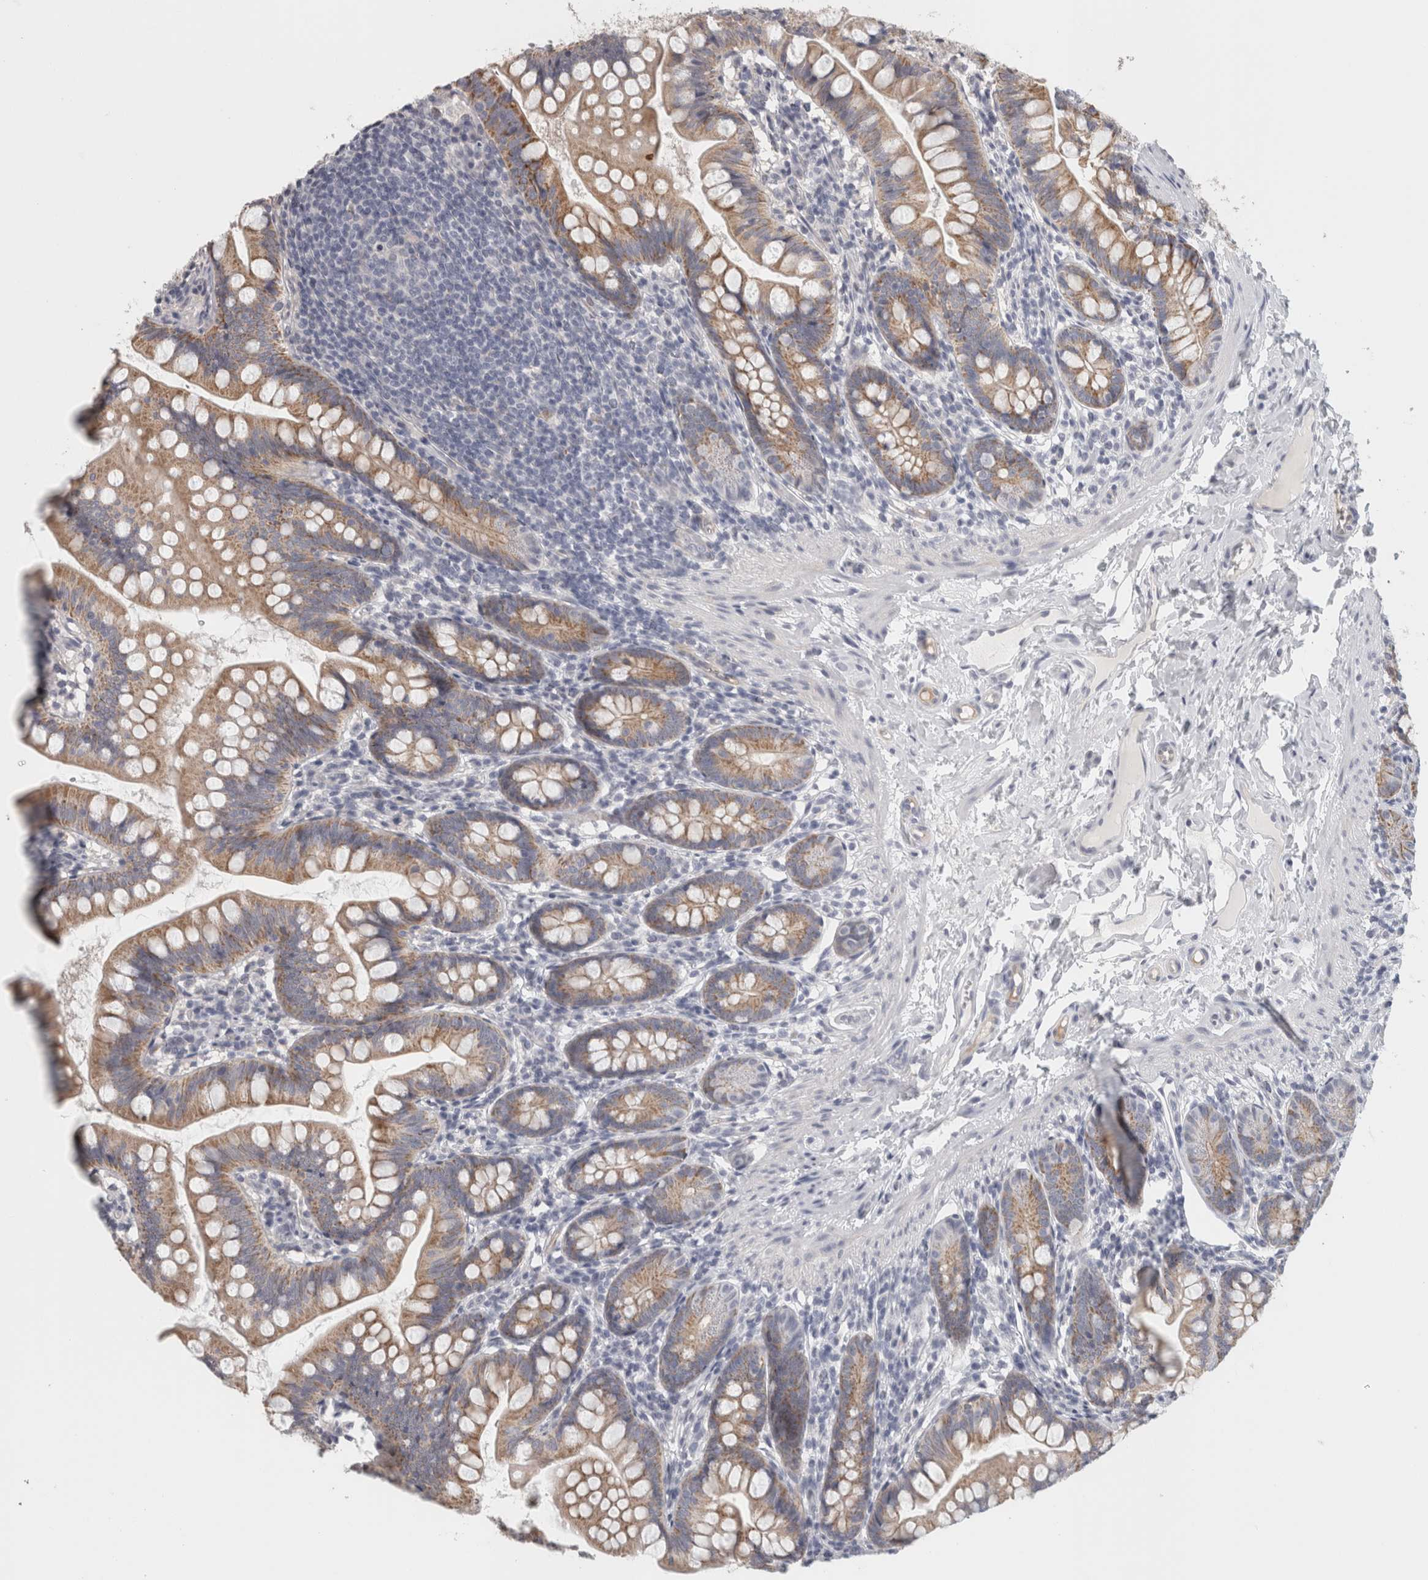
{"staining": {"intensity": "moderate", "quantity": ">75%", "location": "cytoplasmic/membranous"}, "tissue": "small intestine", "cell_type": "Glandular cells", "image_type": "normal", "snomed": [{"axis": "morphology", "description": "Normal tissue, NOS"}, {"axis": "topography", "description": "Small intestine"}], "caption": "DAB (3,3'-diaminobenzidine) immunohistochemical staining of normal small intestine exhibits moderate cytoplasmic/membranous protein expression in about >75% of glandular cells.", "gene": "FBLIM1", "patient": {"sex": "male", "age": 7}}